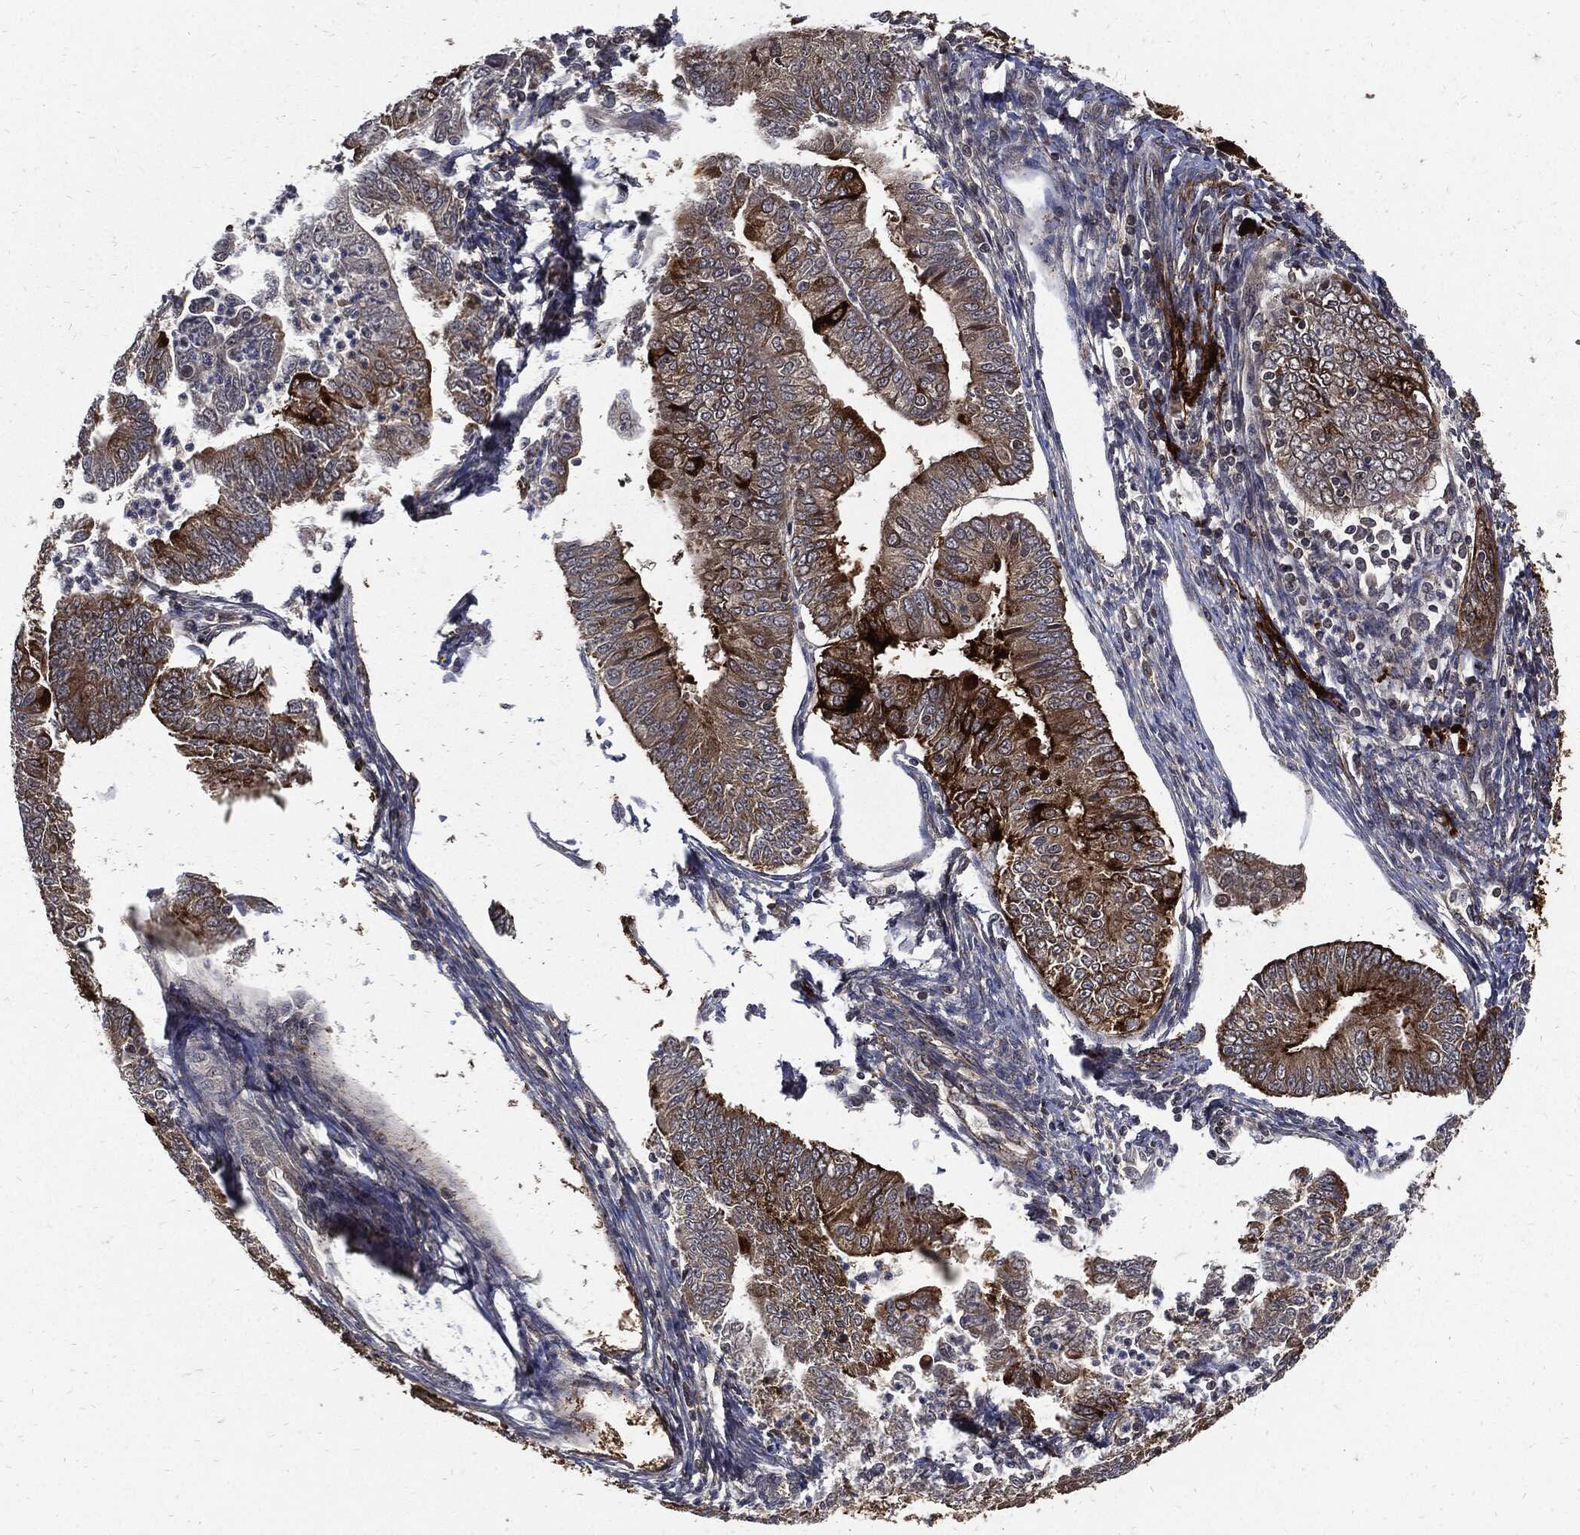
{"staining": {"intensity": "strong", "quantity": "<25%", "location": "cytoplasmic/membranous"}, "tissue": "endometrial cancer", "cell_type": "Tumor cells", "image_type": "cancer", "snomed": [{"axis": "morphology", "description": "Adenocarcinoma, NOS"}, {"axis": "topography", "description": "Endometrium"}], "caption": "The photomicrograph shows staining of endometrial cancer (adenocarcinoma), revealing strong cytoplasmic/membranous protein positivity (brown color) within tumor cells. The staining is performed using DAB (3,3'-diaminobenzidine) brown chromogen to label protein expression. The nuclei are counter-stained blue using hematoxylin.", "gene": "CLU", "patient": {"sex": "female", "age": 56}}